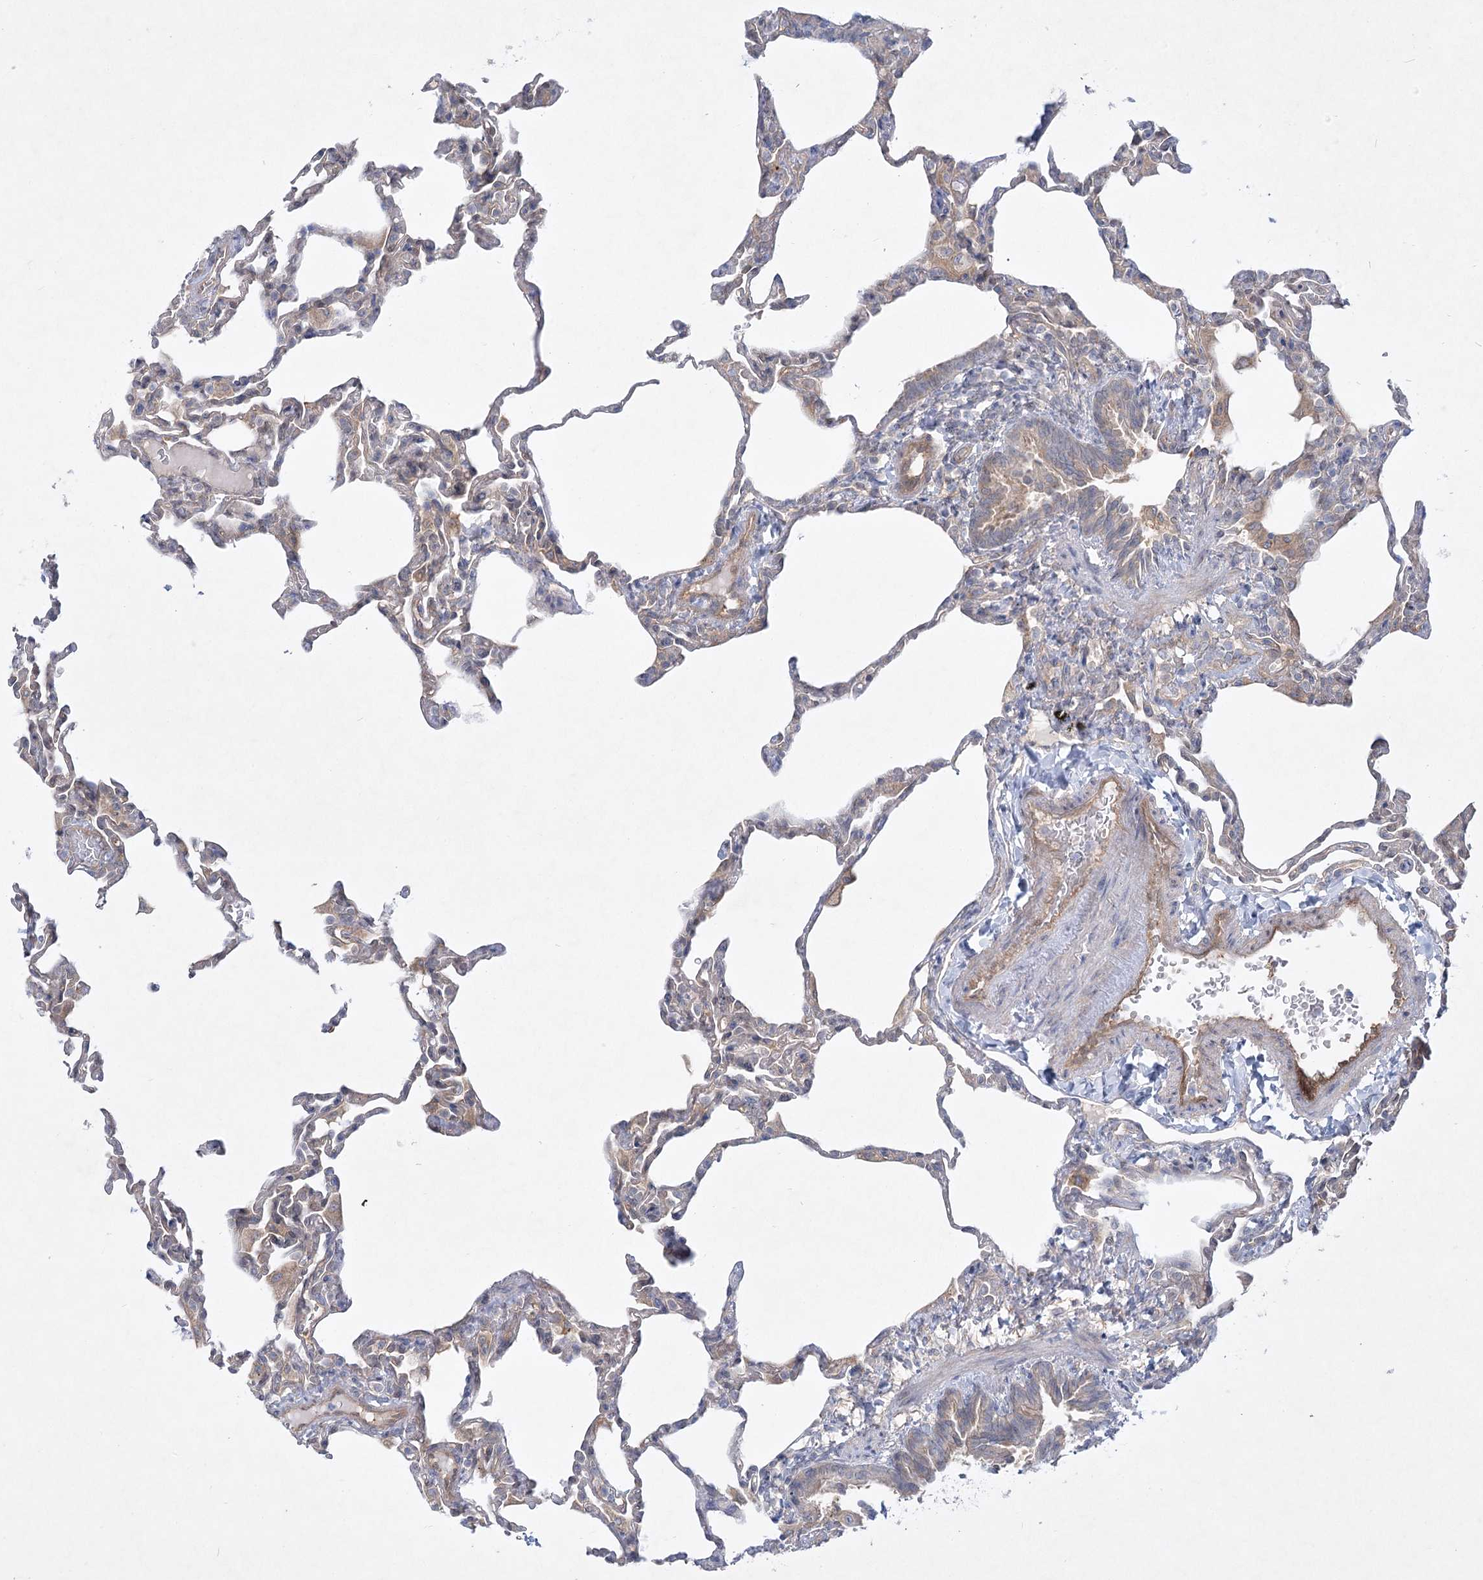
{"staining": {"intensity": "weak", "quantity": "<25%", "location": "cytoplasmic/membranous"}, "tissue": "lung", "cell_type": "Alveolar cells", "image_type": "normal", "snomed": [{"axis": "morphology", "description": "Normal tissue, NOS"}, {"axis": "topography", "description": "Lung"}], "caption": "This is a histopathology image of immunohistochemistry (IHC) staining of benign lung, which shows no expression in alveolar cells. (Brightfield microscopy of DAB immunohistochemistry at high magnification).", "gene": "AAMDC", "patient": {"sex": "male", "age": 20}}